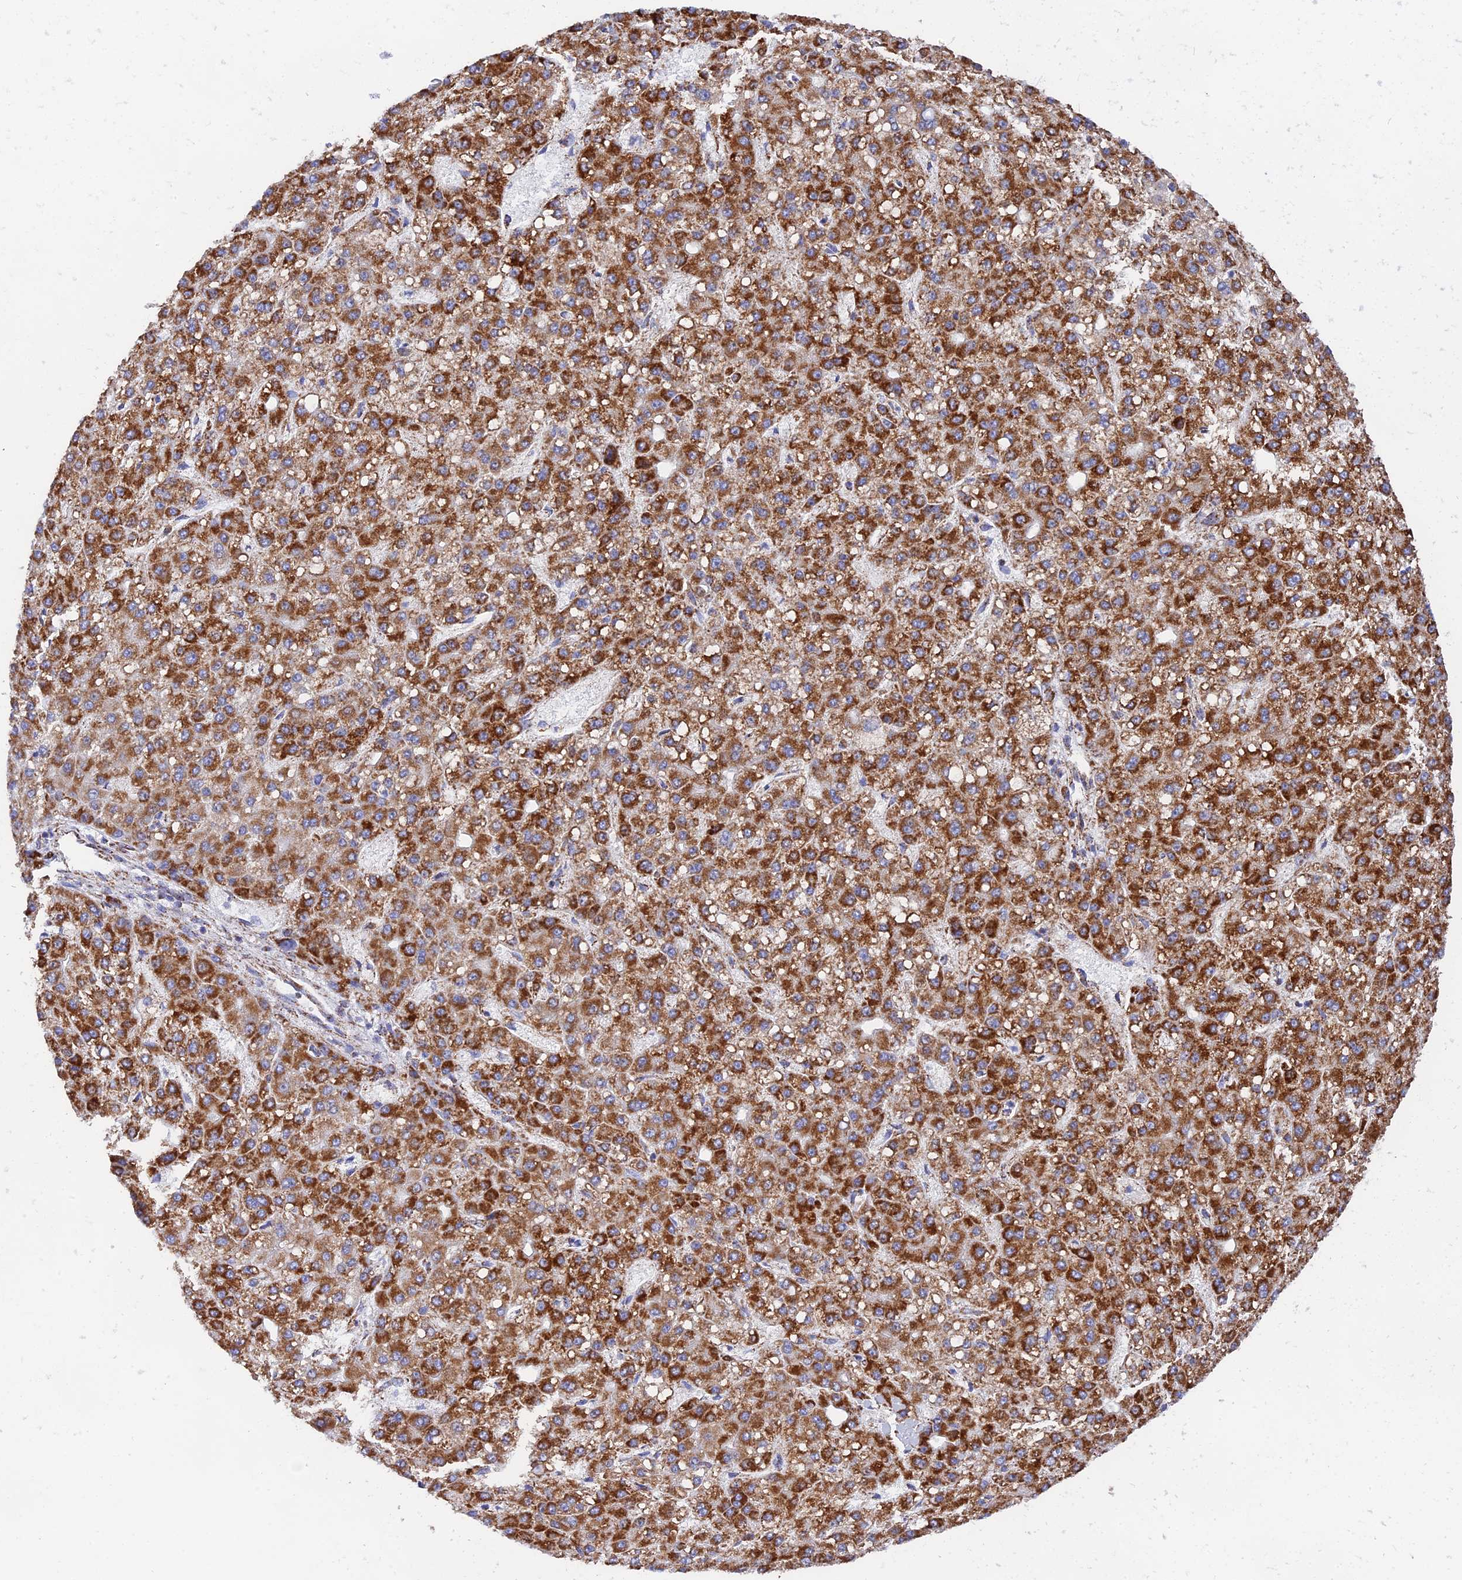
{"staining": {"intensity": "strong", "quantity": ">75%", "location": "cytoplasmic/membranous"}, "tissue": "liver cancer", "cell_type": "Tumor cells", "image_type": "cancer", "snomed": [{"axis": "morphology", "description": "Carcinoma, Hepatocellular, NOS"}, {"axis": "topography", "description": "Liver"}], "caption": "Protein analysis of hepatocellular carcinoma (liver) tissue demonstrates strong cytoplasmic/membranous expression in approximately >75% of tumor cells. The staining is performed using DAB (3,3'-diaminobenzidine) brown chromogen to label protein expression. The nuclei are counter-stained blue using hematoxylin.", "gene": "NDUFA5", "patient": {"sex": "male", "age": 67}}